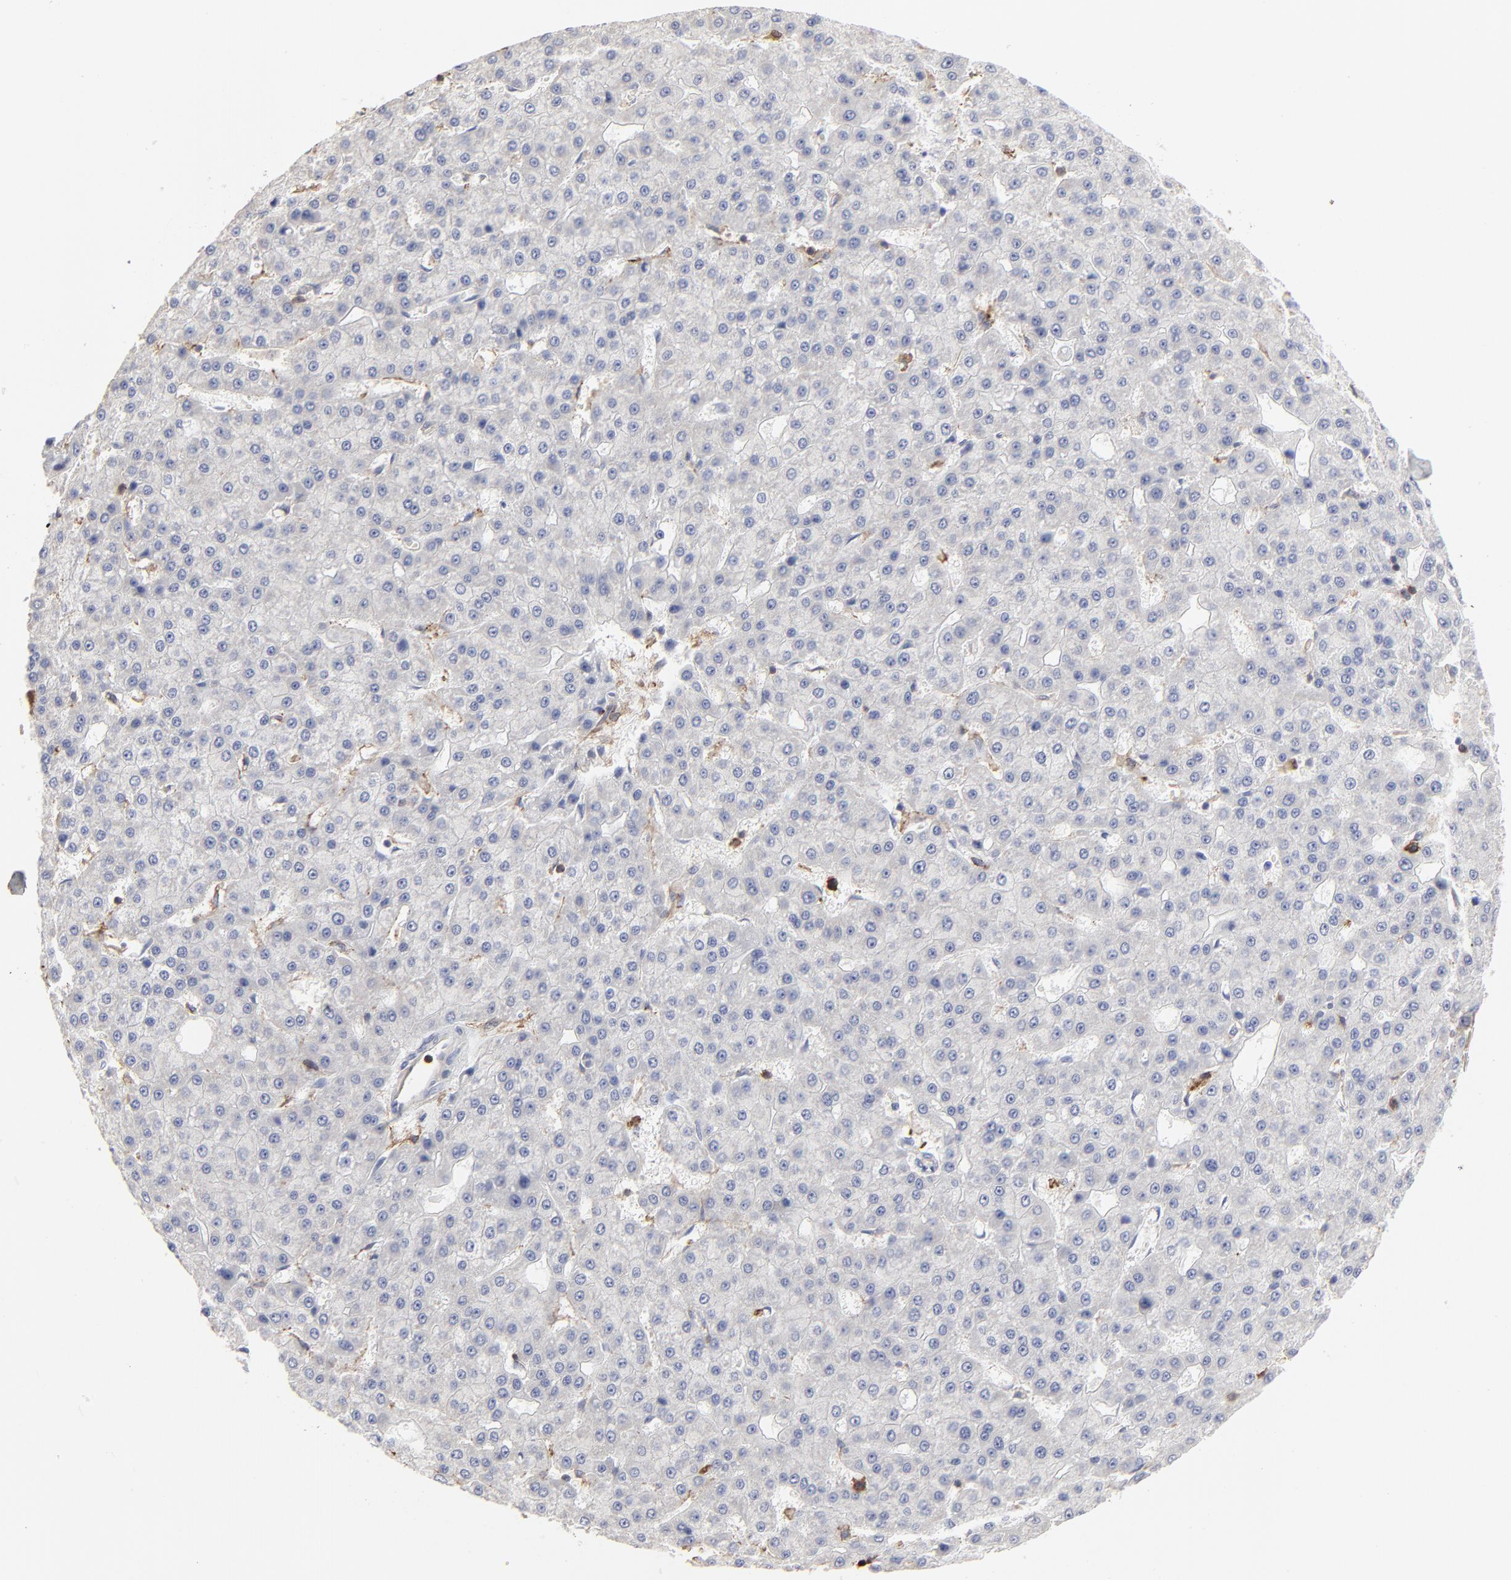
{"staining": {"intensity": "negative", "quantity": "none", "location": "none"}, "tissue": "liver cancer", "cell_type": "Tumor cells", "image_type": "cancer", "snomed": [{"axis": "morphology", "description": "Carcinoma, Hepatocellular, NOS"}, {"axis": "topography", "description": "Liver"}], "caption": "Tumor cells are negative for protein expression in human liver cancer (hepatocellular carcinoma). (DAB immunohistochemistry (IHC) with hematoxylin counter stain).", "gene": "SLC6A14", "patient": {"sex": "male", "age": 47}}